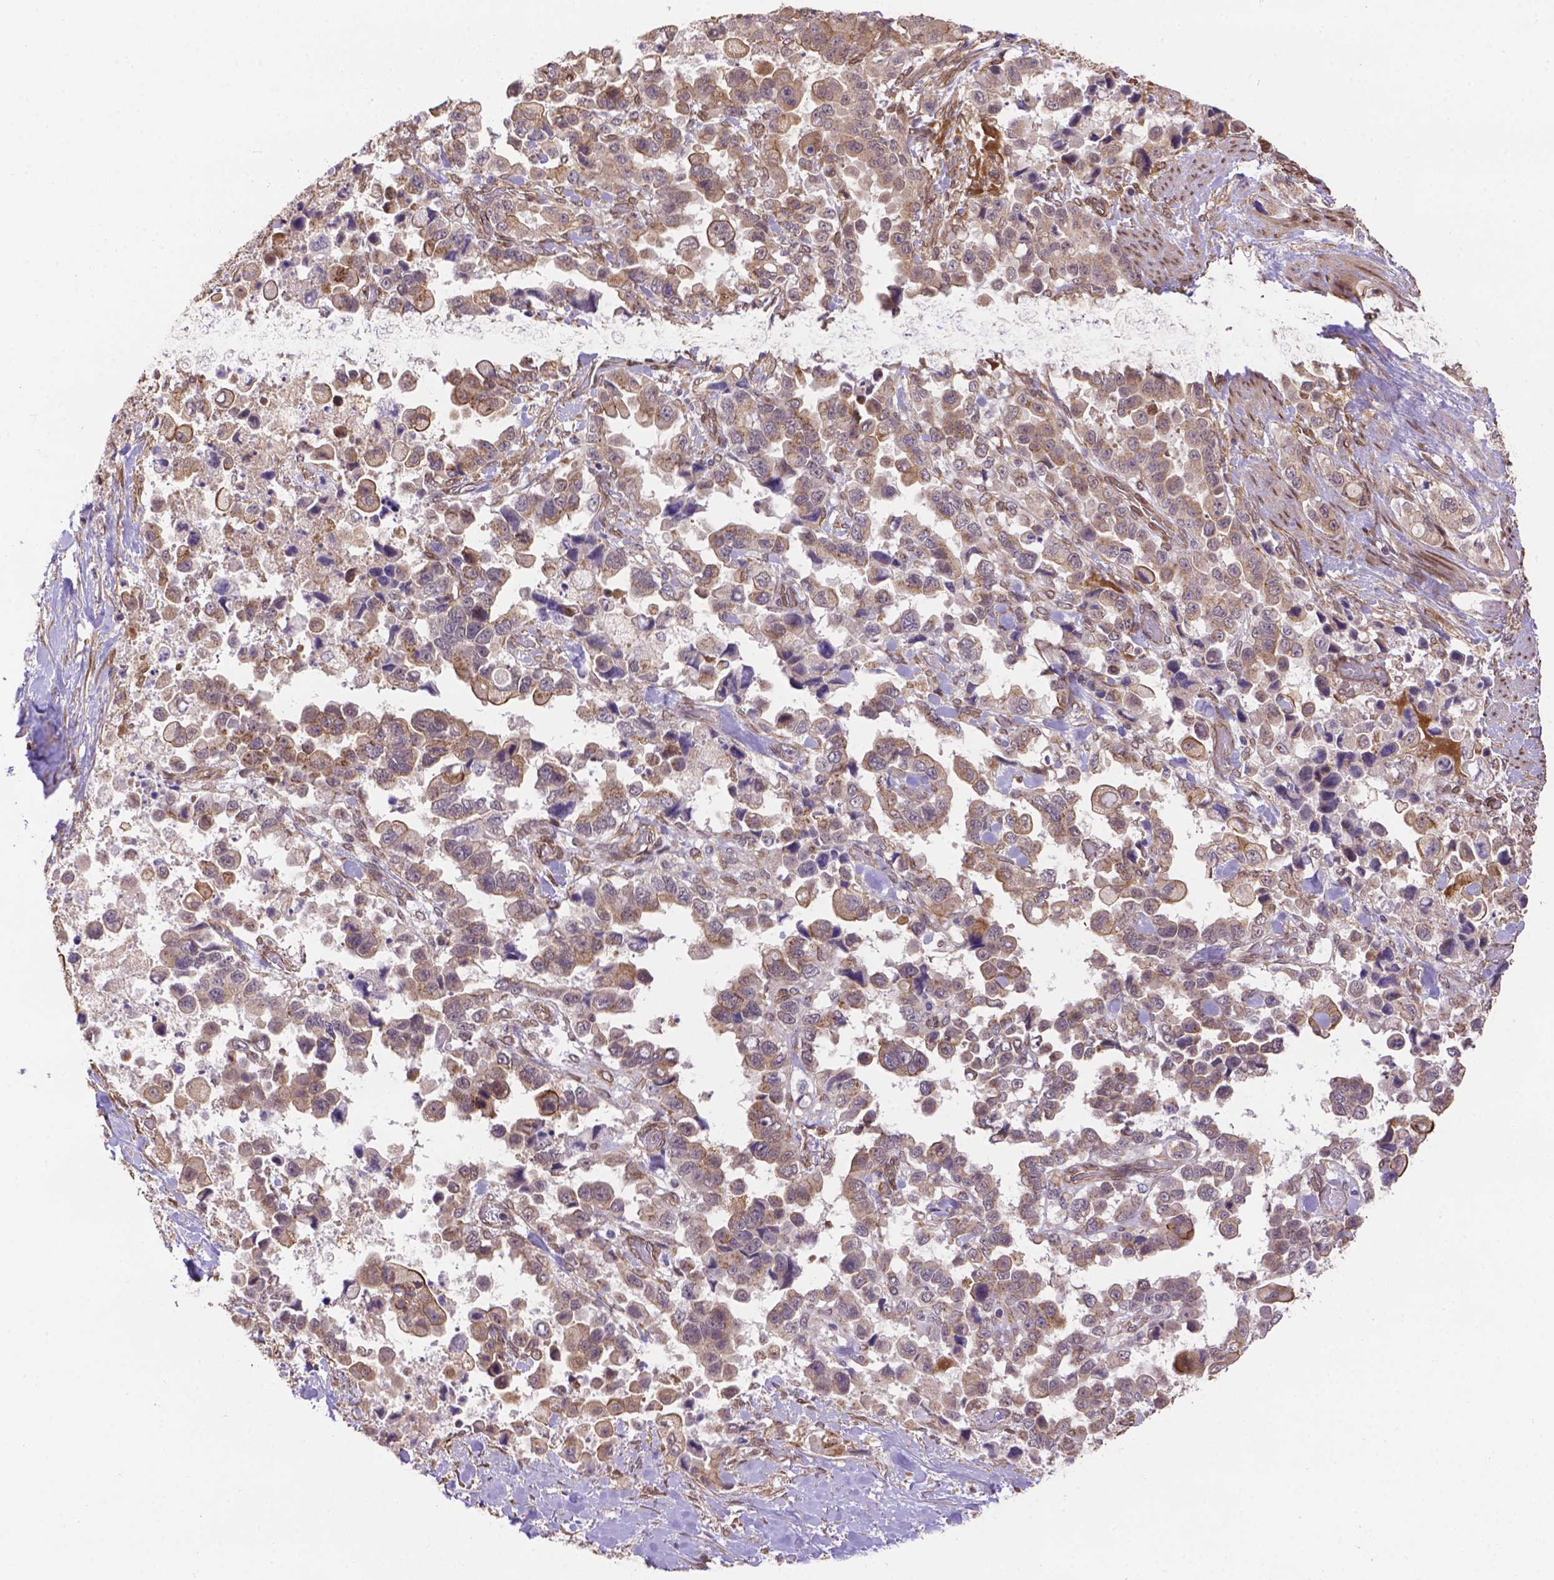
{"staining": {"intensity": "weak", "quantity": ">75%", "location": "cytoplasmic/membranous"}, "tissue": "stomach cancer", "cell_type": "Tumor cells", "image_type": "cancer", "snomed": [{"axis": "morphology", "description": "Adenocarcinoma, NOS"}, {"axis": "topography", "description": "Stomach"}], "caption": "This is an image of immunohistochemistry (IHC) staining of stomach adenocarcinoma, which shows weak staining in the cytoplasmic/membranous of tumor cells.", "gene": "YAP1", "patient": {"sex": "male", "age": 59}}